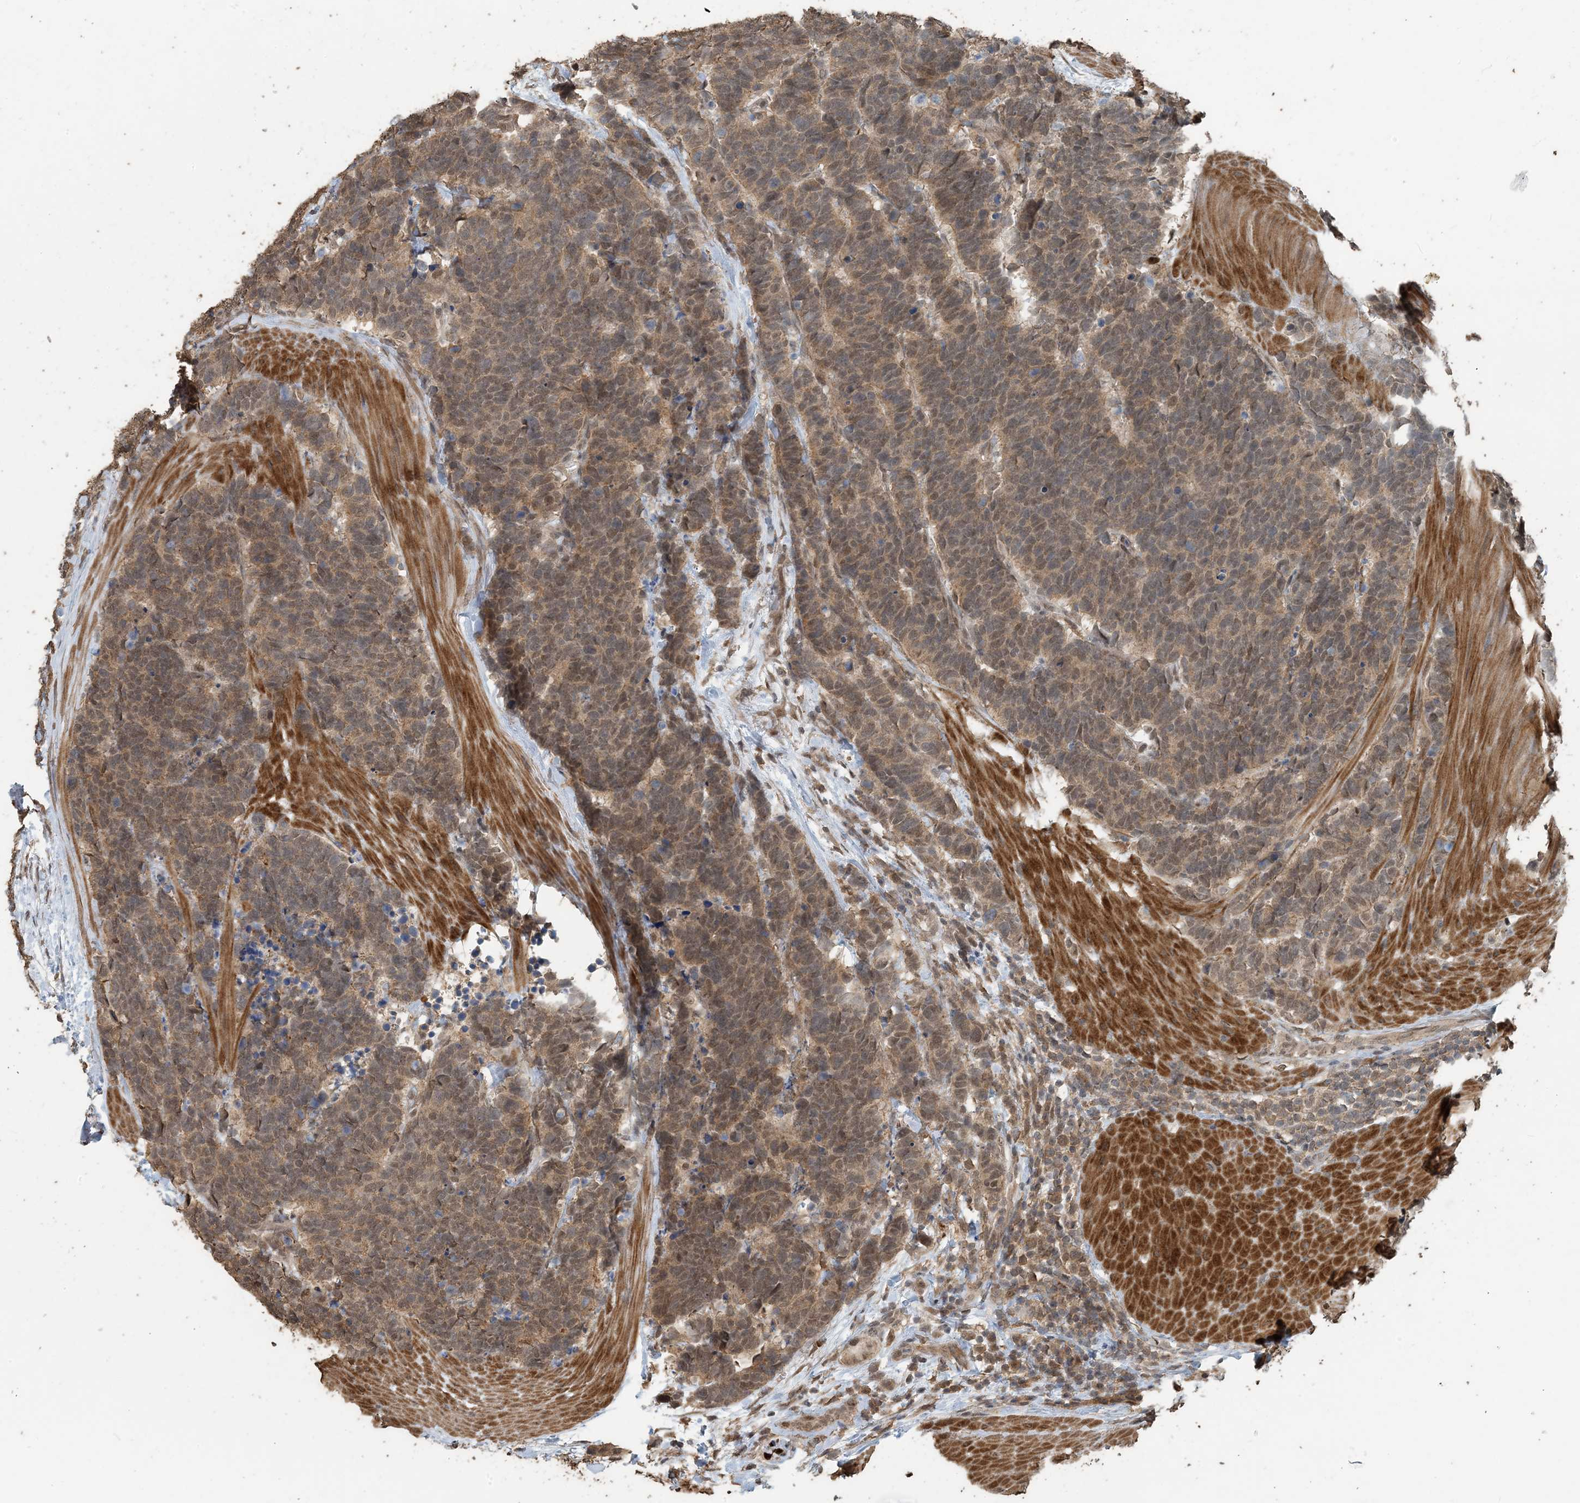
{"staining": {"intensity": "weak", "quantity": ">75%", "location": "cytoplasmic/membranous,nuclear"}, "tissue": "carcinoid", "cell_type": "Tumor cells", "image_type": "cancer", "snomed": [{"axis": "morphology", "description": "Carcinoma, NOS"}, {"axis": "morphology", "description": "Carcinoid, malignant, NOS"}, {"axis": "topography", "description": "Urinary bladder"}], "caption": "Tumor cells show low levels of weak cytoplasmic/membranous and nuclear expression in approximately >75% of cells in malignant carcinoid. (DAB IHC, brown staining for protein, blue staining for nuclei).", "gene": "ZC3H12A", "patient": {"sex": "male", "age": 57}}